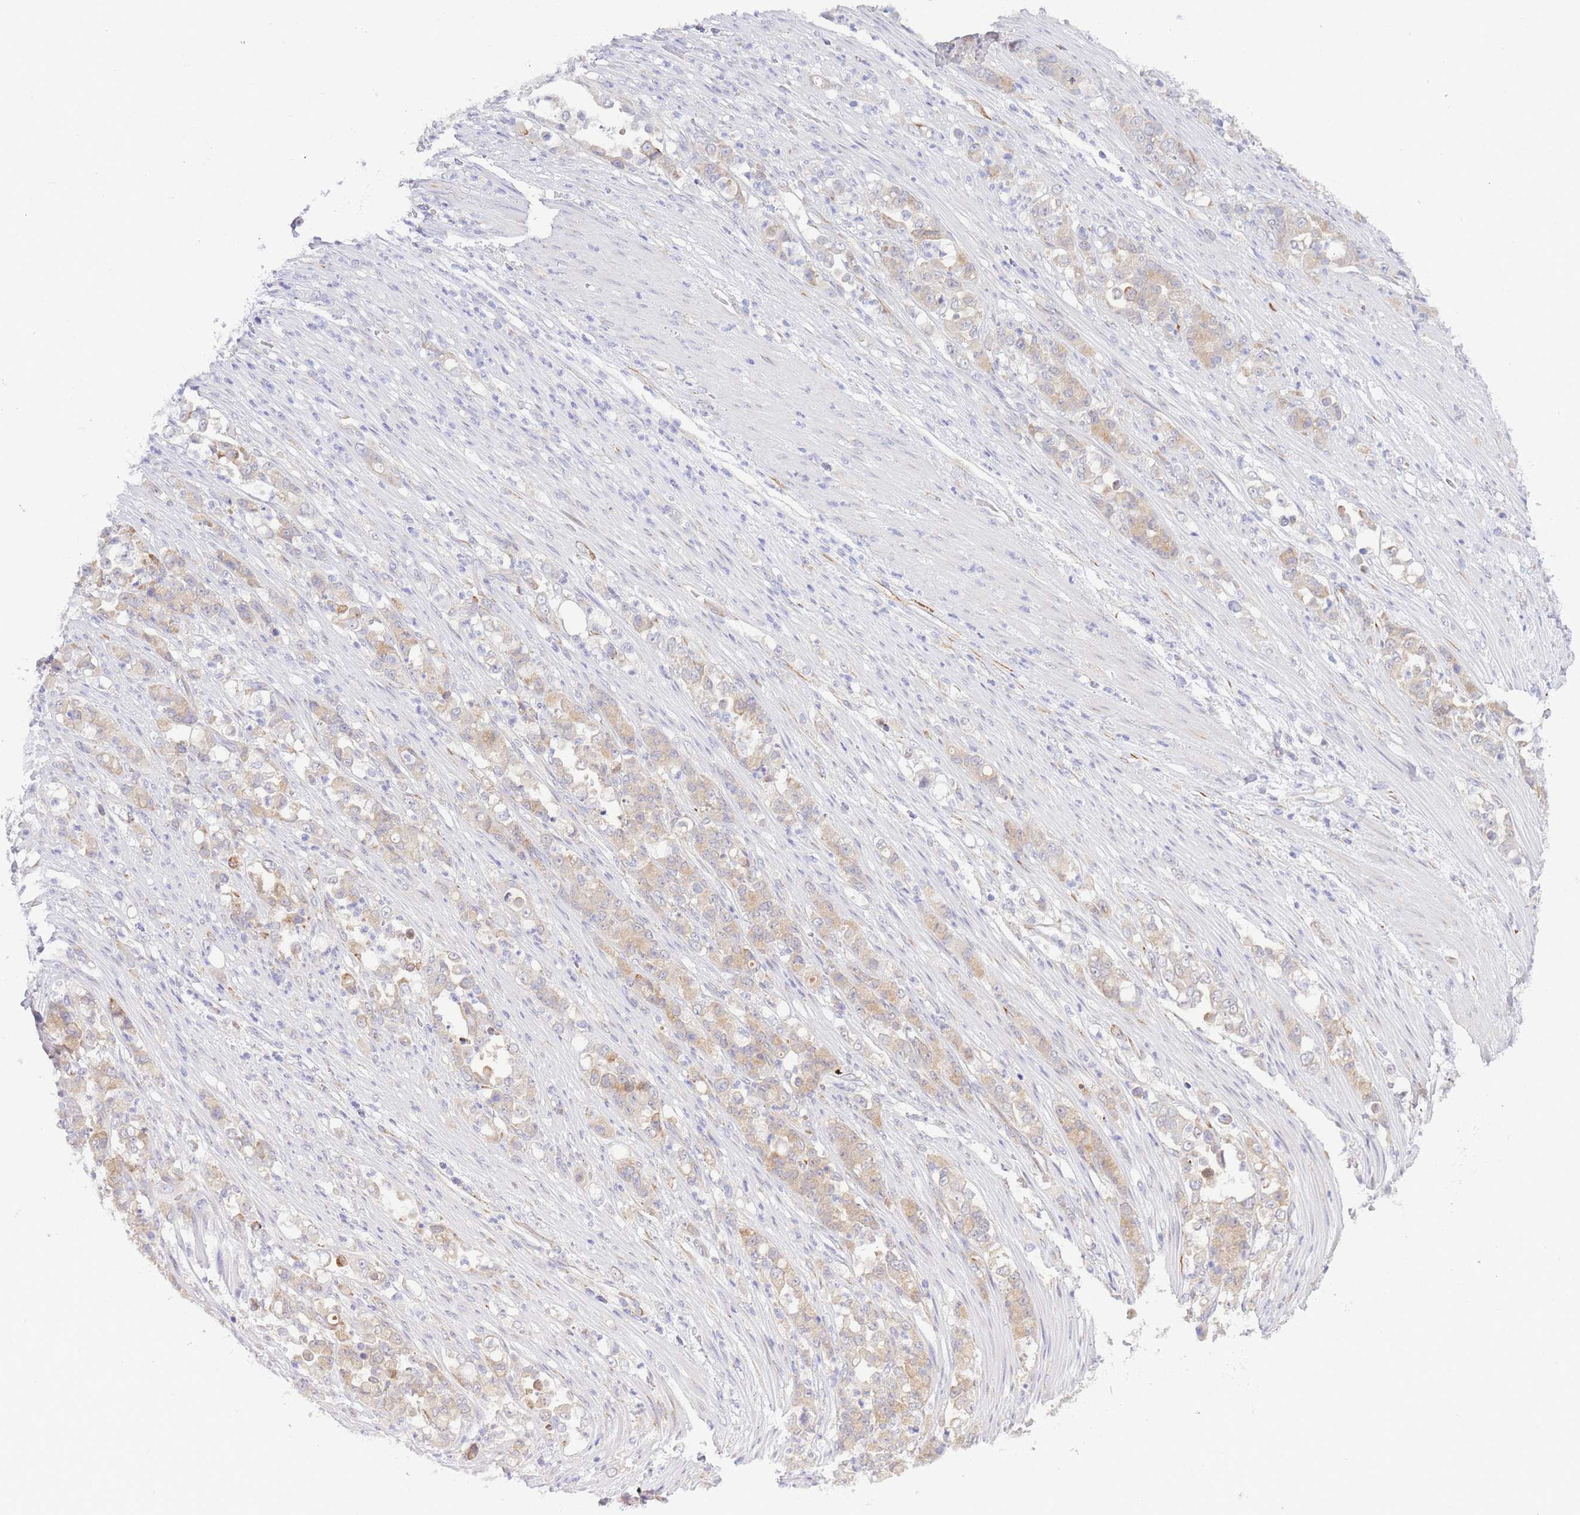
{"staining": {"intensity": "weak", "quantity": ">75%", "location": "cytoplasmic/membranous"}, "tissue": "stomach cancer", "cell_type": "Tumor cells", "image_type": "cancer", "snomed": [{"axis": "morphology", "description": "Normal tissue, NOS"}, {"axis": "morphology", "description": "Adenocarcinoma, NOS"}, {"axis": "topography", "description": "Stomach"}], "caption": "A photomicrograph of human stomach cancer stained for a protein exhibits weak cytoplasmic/membranous brown staining in tumor cells. (IHC, brightfield microscopy, high magnification).", "gene": "ZNF510", "patient": {"sex": "female", "age": 79}}